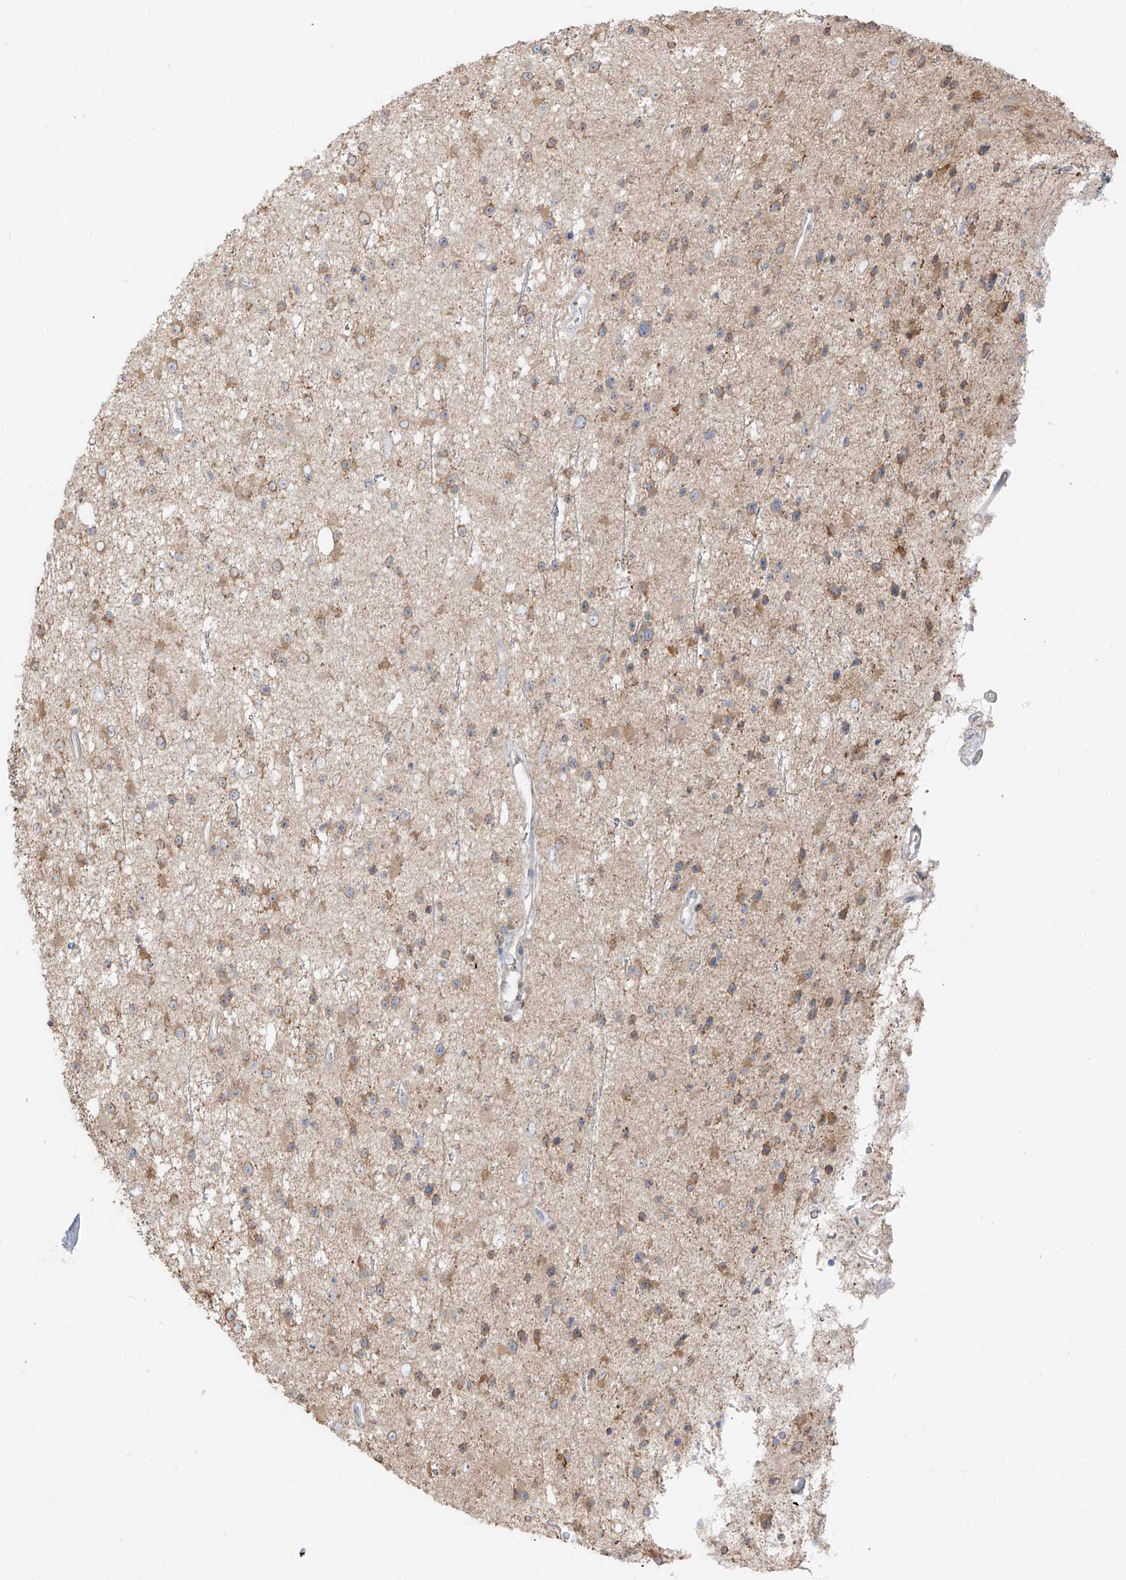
{"staining": {"intensity": "weak", "quantity": "<25%", "location": "cytoplasmic/membranous"}, "tissue": "glioma", "cell_type": "Tumor cells", "image_type": "cancer", "snomed": [{"axis": "morphology", "description": "Glioma, malignant, Low grade"}, {"axis": "topography", "description": "Cerebral cortex"}], "caption": "Tumor cells are negative for protein expression in human glioma.", "gene": "ETHE1", "patient": {"sex": "female", "age": 39}}